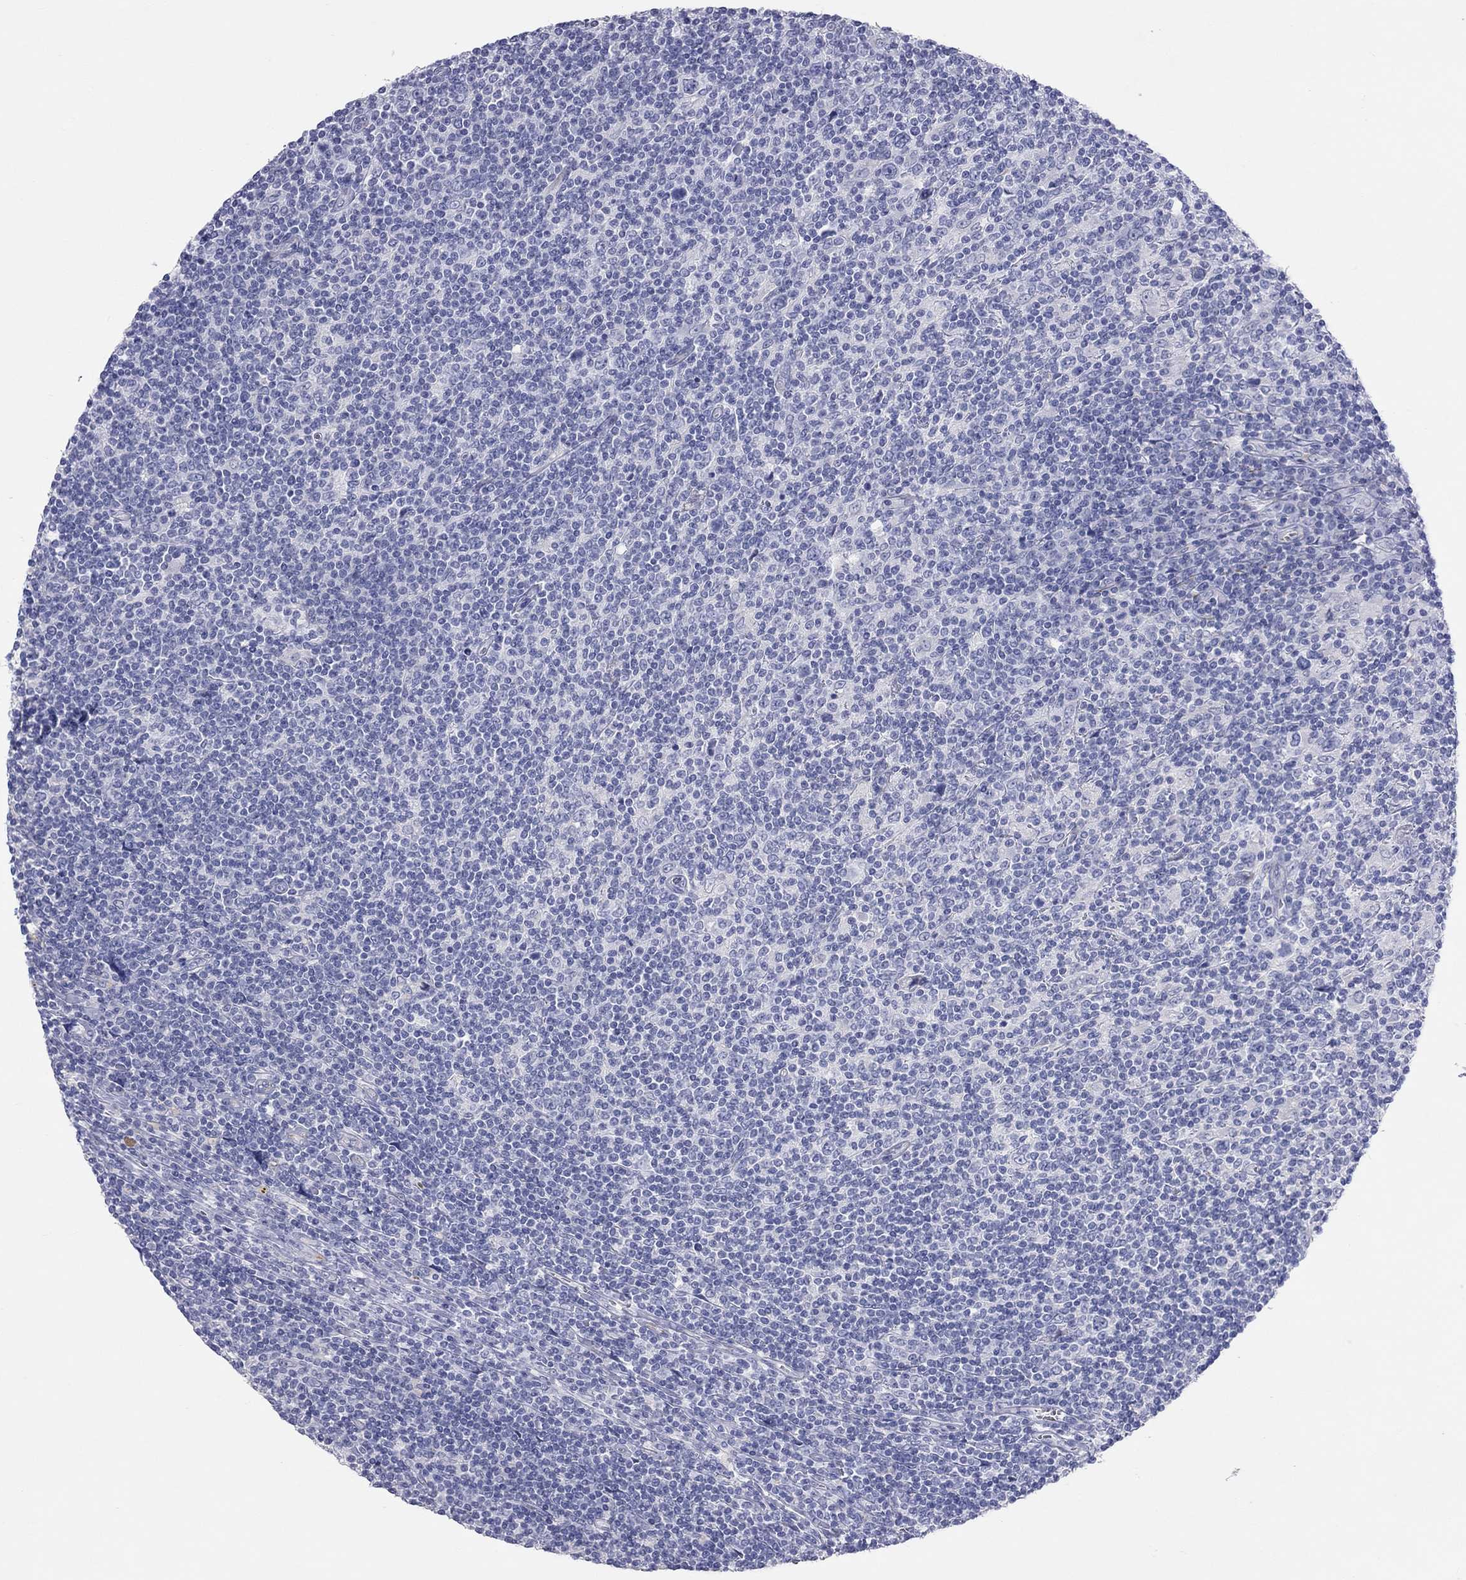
{"staining": {"intensity": "negative", "quantity": "none", "location": "none"}, "tissue": "lymphoma", "cell_type": "Tumor cells", "image_type": "cancer", "snomed": [{"axis": "morphology", "description": "Hodgkin's disease, NOS"}, {"axis": "topography", "description": "Lymph node"}], "caption": "This is an immunohistochemistry (IHC) photomicrograph of human Hodgkin's disease. There is no positivity in tumor cells.", "gene": "PCDHGC5", "patient": {"sex": "male", "age": 40}}